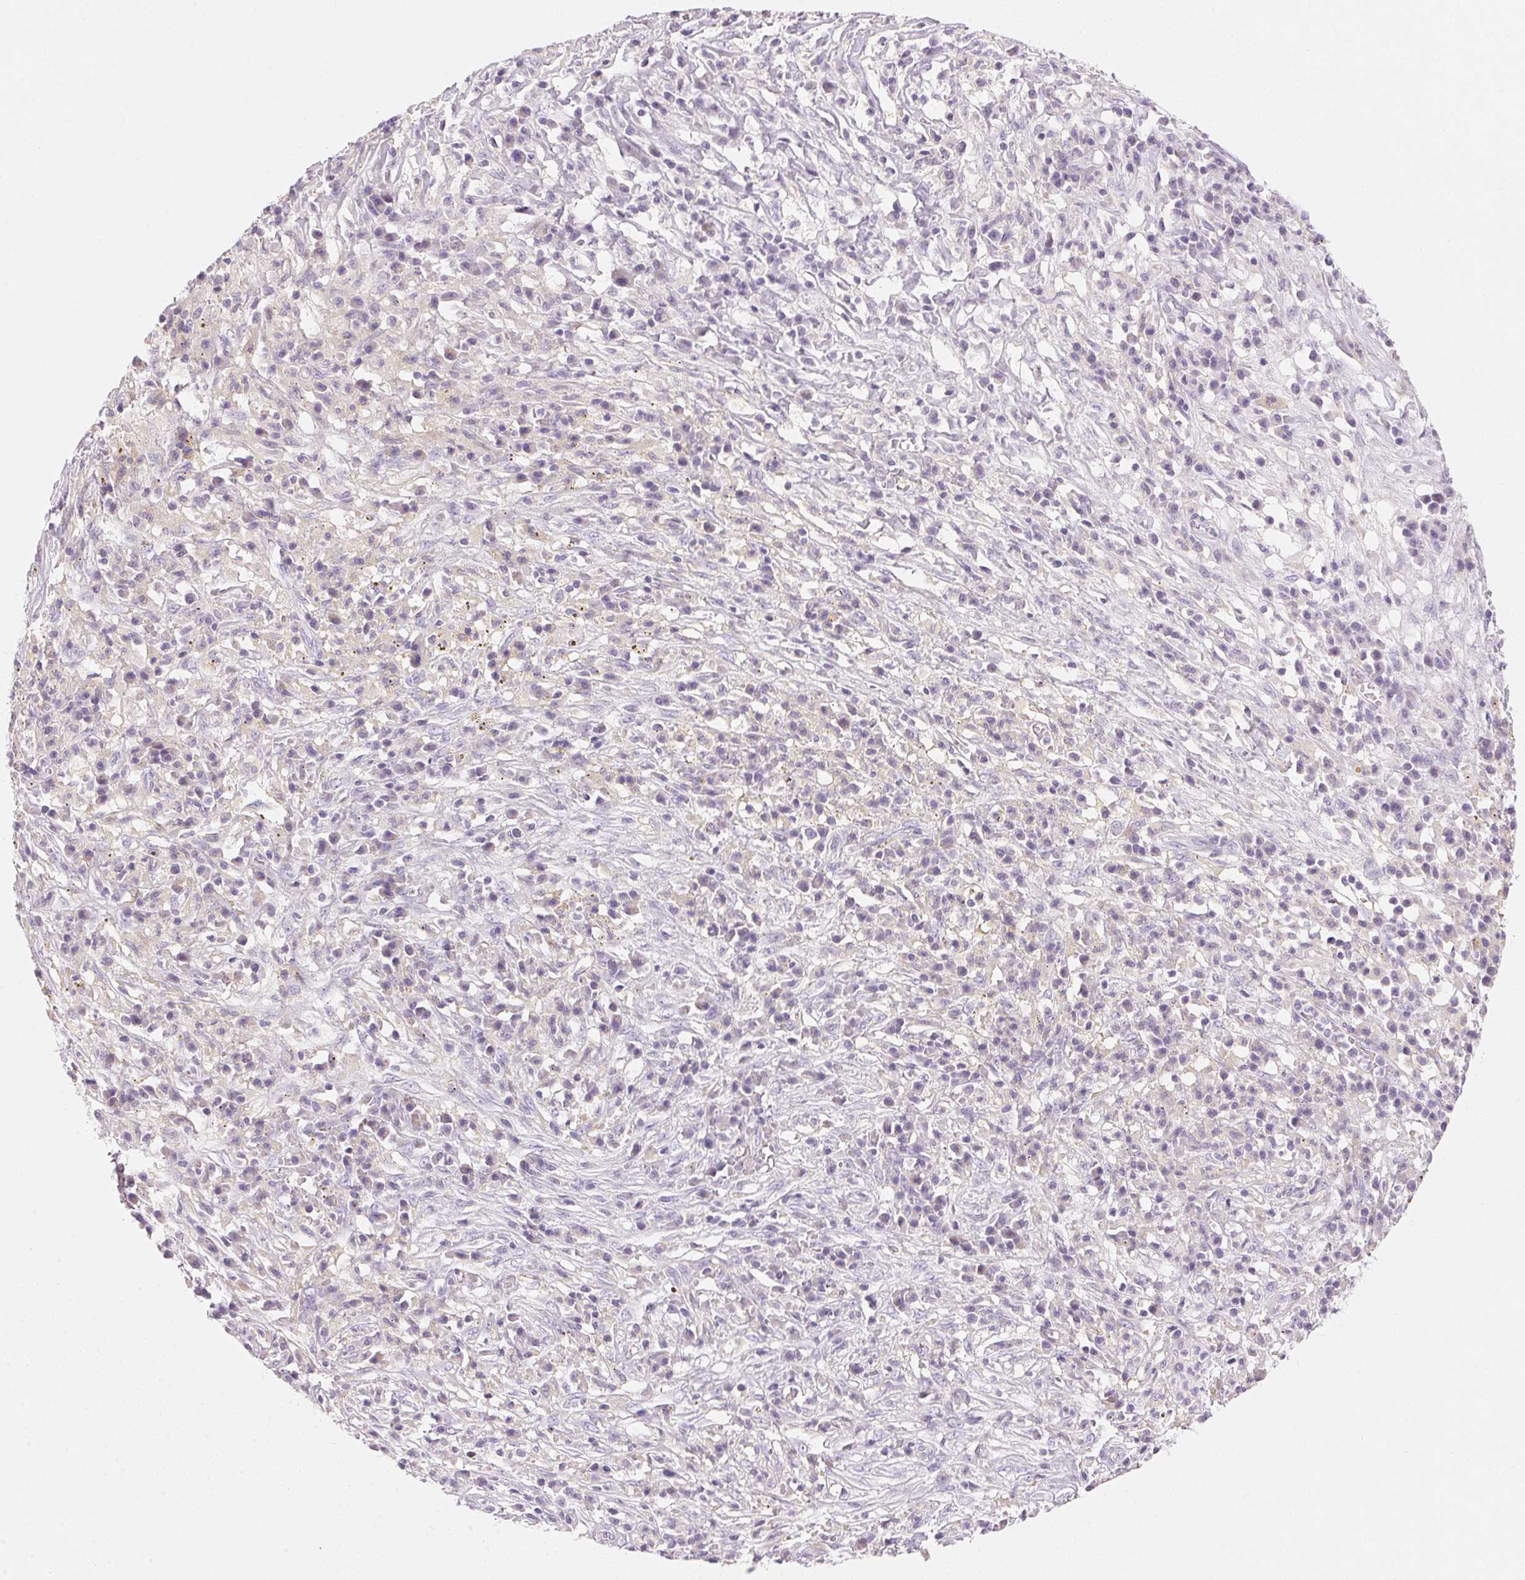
{"staining": {"intensity": "negative", "quantity": "none", "location": "none"}, "tissue": "melanoma", "cell_type": "Tumor cells", "image_type": "cancer", "snomed": [{"axis": "morphology", "description": "Malignant melanoma, NOS"}, {"axis": "topography", "description": "Skin"}], "caption": "Immunohistochemical staining of melanoma shows no significant staining in tumor cells. (DAB immunohistochemistry with hematoxylin counter stain).", "gene": "CYP11B1", "patient": {"sex": "female", "age": 91}}